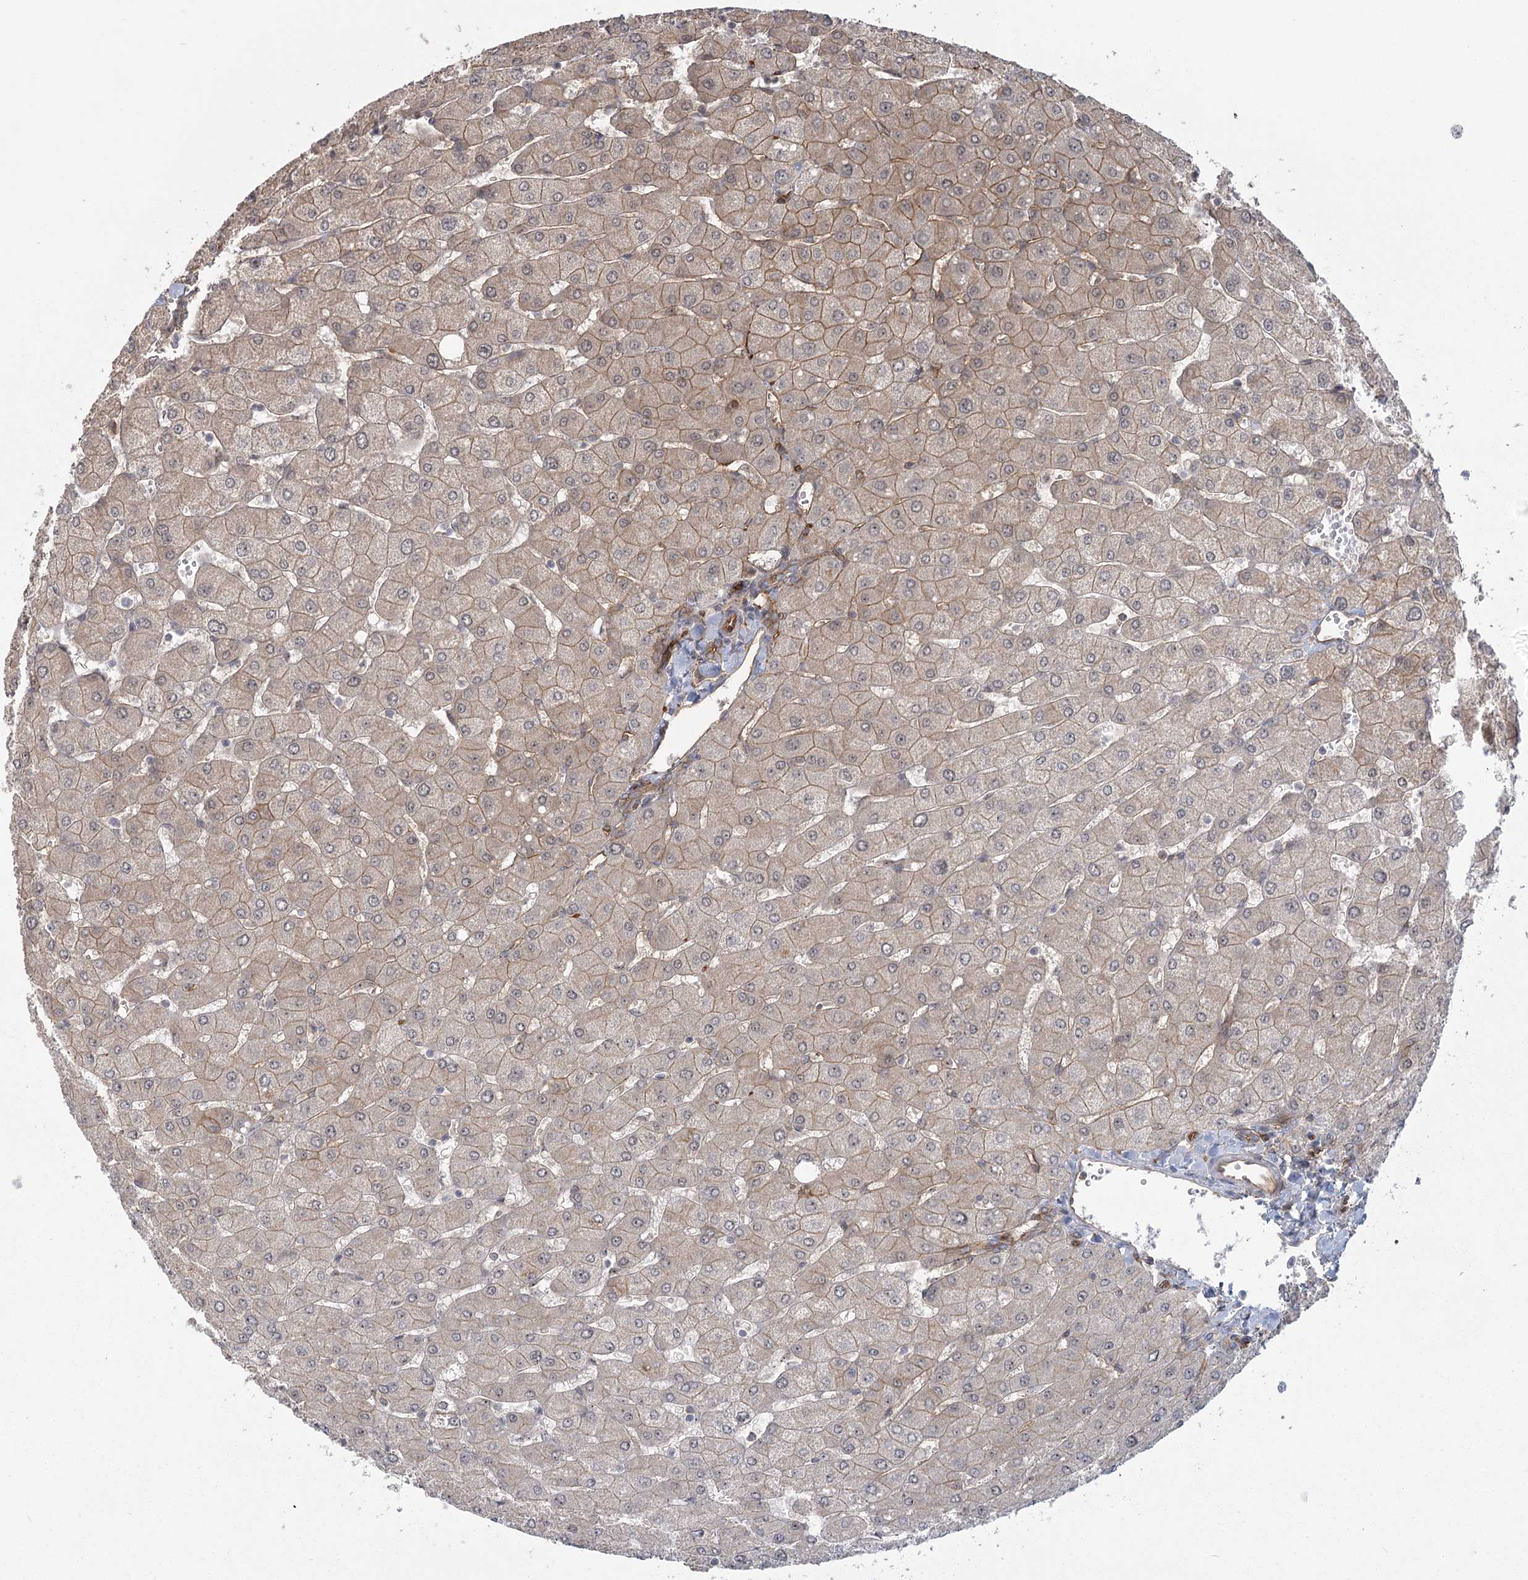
{"staining": {"intensity": "weak", "quantity": "25%-75%", "location": "cytoplasmic/membranous"}, "tissue": "liver", "cell_type": "Cholangiocytes", "image_type": "normal", "snomed": [{"axis": "morphology", "description": "Normal tissue, NOS"}, {"axis": "topography", "description": "Liver"}], "caption": "Immunohistochemical staining of unremarkable human liver demonstrates low levels of weak cytoplasmic/membranous expression in approximately 25%-75% of cholangiocytes.", "gene": "RPP14", "patient": {"sex": "male", "age": 55}}